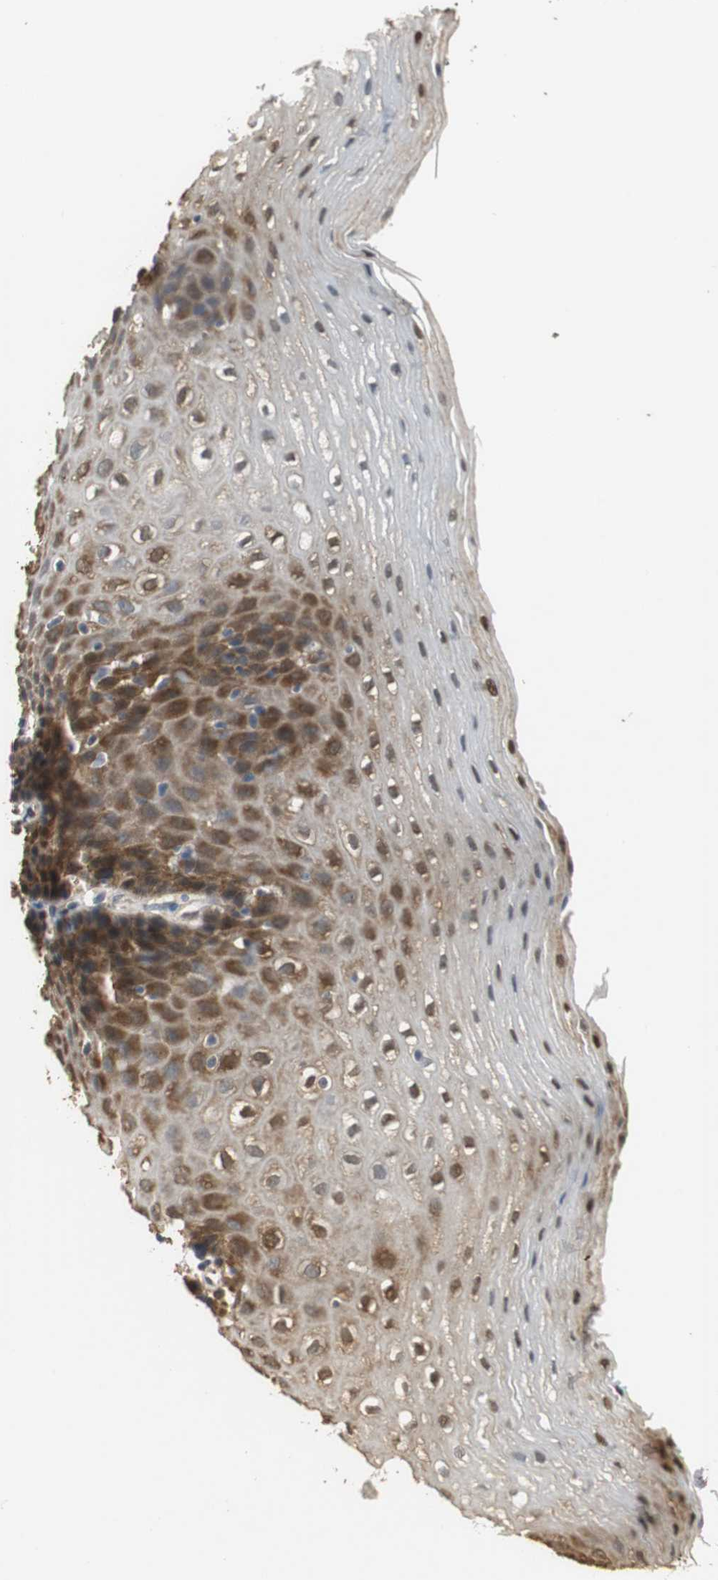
{"staining": {"intensity": "strong", "quantity": ">75%", "location": "cytoplasmic/membranous,nuclear"}, "tissue": "esophagus", "cell_type": "Squamous epithelial cells", "image_type": "normal", "snomed": [{"axis": "morphology", "description": "Normal tissue, NOS"}, {"axis": "topography", "description": "Esophagus"}], "caption": "Protein staining of benign esophagus shows strong cytoplasmic/membranous,nuclear positivity in approximately >75% of squamous epithelial cells. Nuclei are stained in blue.", "gene": "UBQLN2", "patient": {"sex": "male", "age": 48}}